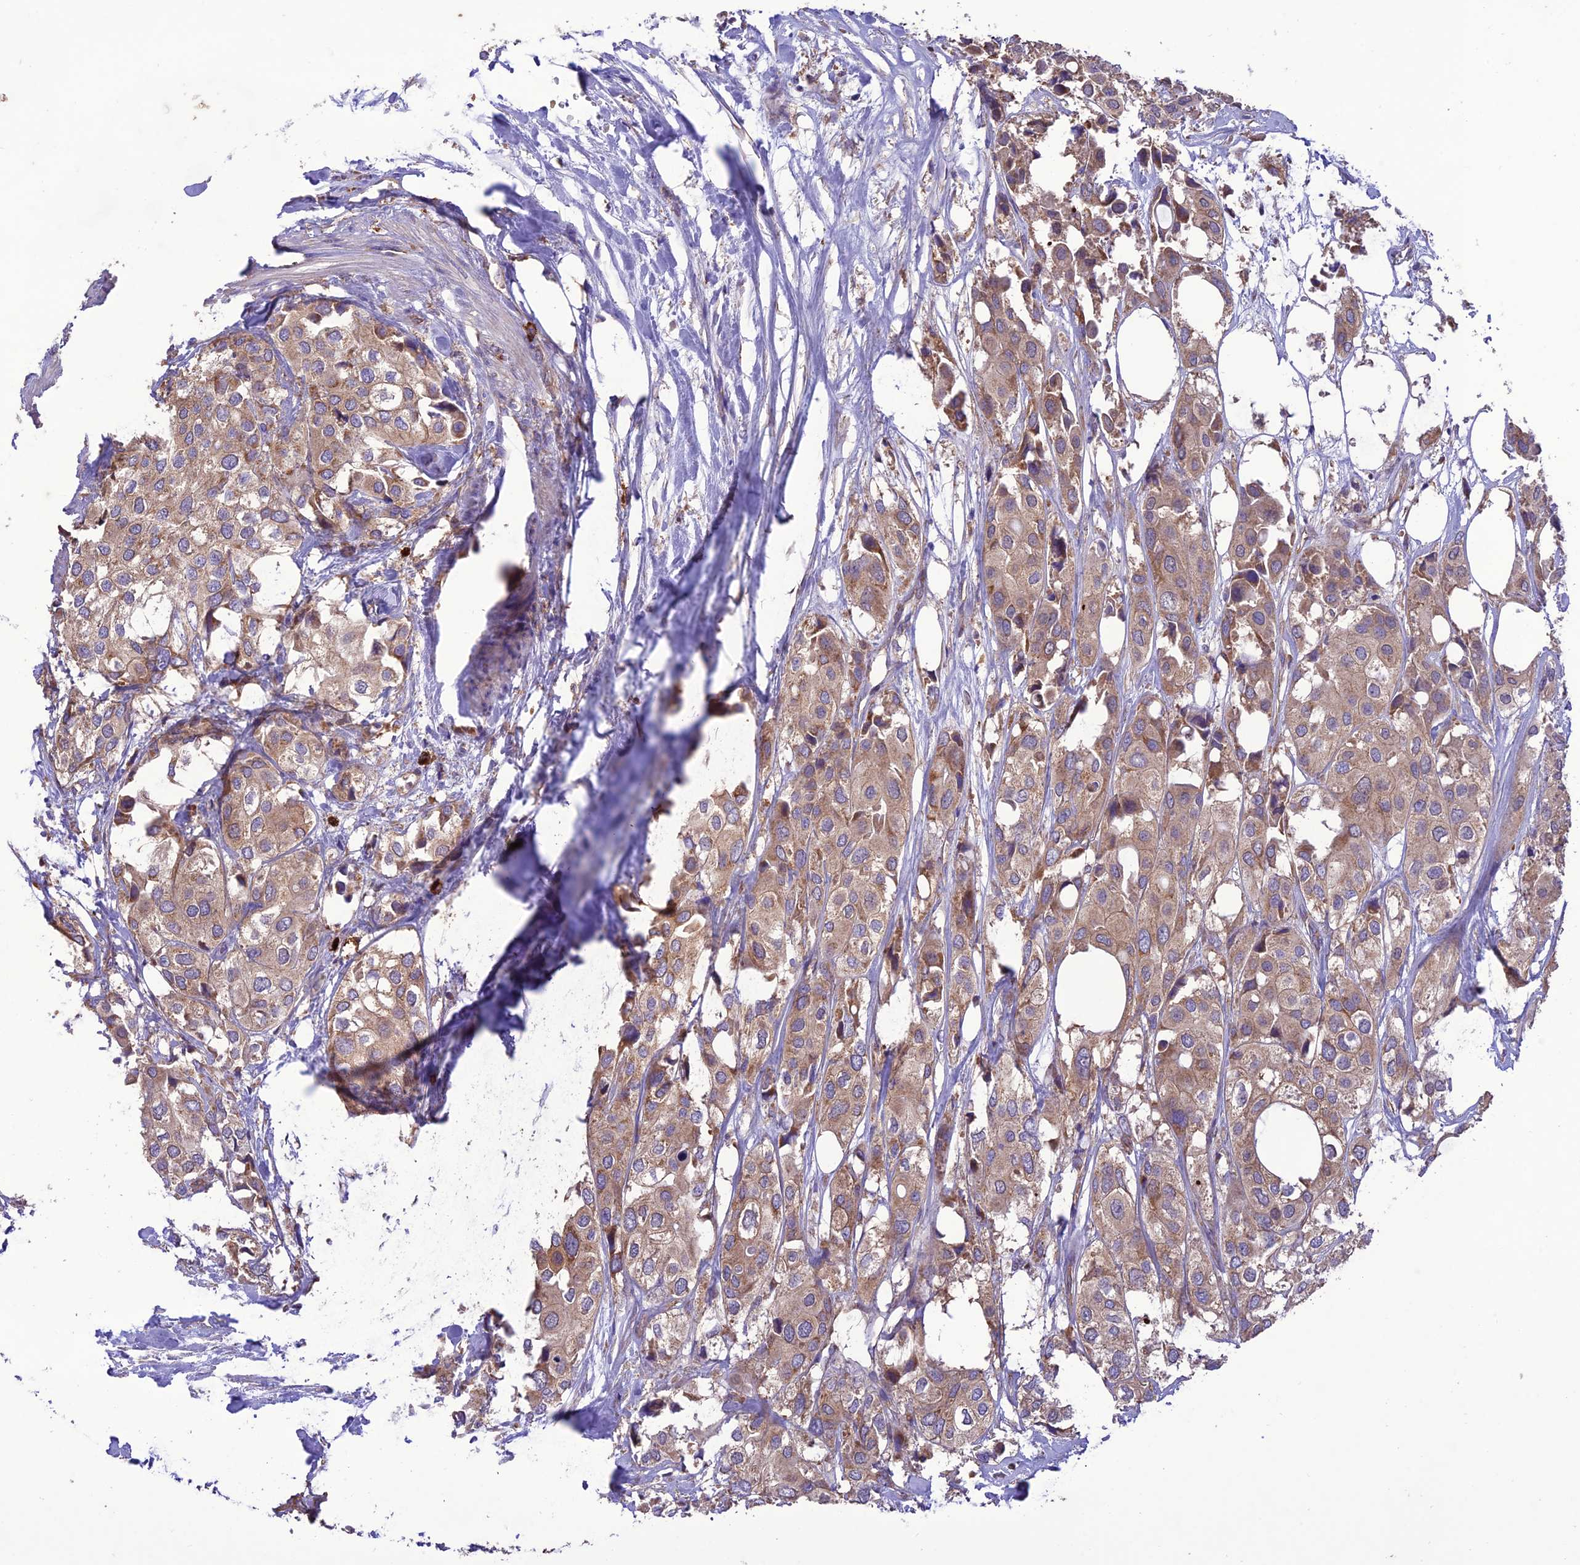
{"staining": {"intensity": "moderate", "quantity": ">75%", "location": "cytoplasmic/membranous"}, "tissue": "urothelial cancer", "cell_type": "Tumor cells", "image_type": "cancer", "snomed": [{"axis": "morphology", "description": "Urothelial carcinoma, High grade"}, {"axis": "topography", "description": "Urinary bladder"}], "caption": "IHC histopathology image of high-grade urothelial carcinoma stained for a protein (brown), which displays medium levels of moderate cytoplasmic/membranous staining in about >75% of tumor cells.", "gene": "NDUFAF1", "patient": {"sex": "male", "age": 64}}